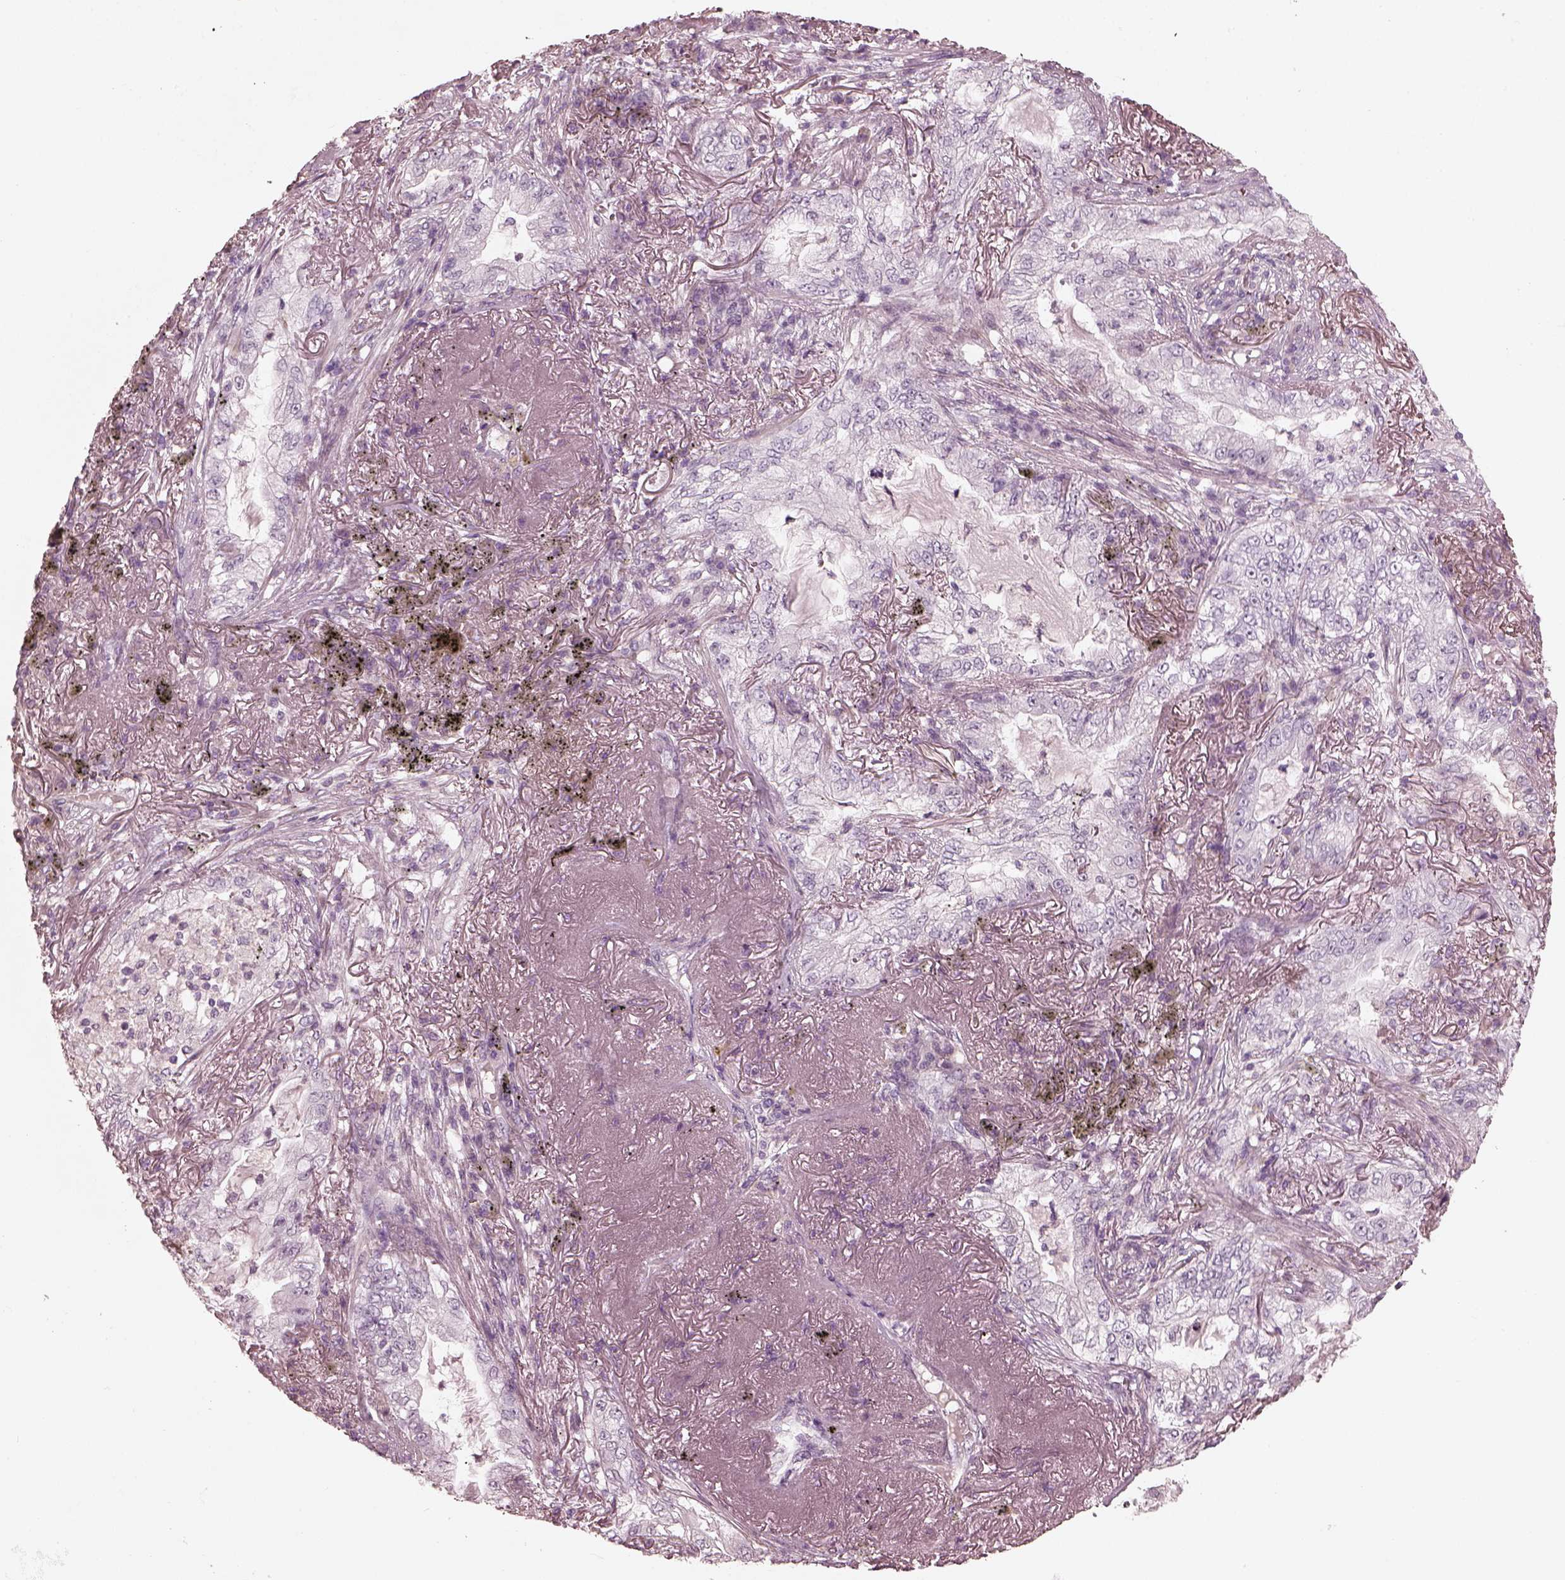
{"staining": {"intensity": "negative", "quantity": "none", "location": "none"}, "tissue": "lung cancer", "cell_type": "Tumor cells", "image_type": "cancer", "snomed": [{"axis": "morphology", "description": "Adenocarcinoma, NOS"}, {"axis": "topography", "description": "Lung"}], "caption": "DAB (3,3'-diaminobenzidine) immunohistochemical staining of lung adenocarcinoma exhibits no significant staining in tumor cells.", "gene": "OPTC", "patient": {"sex": "female", "age": 73}}